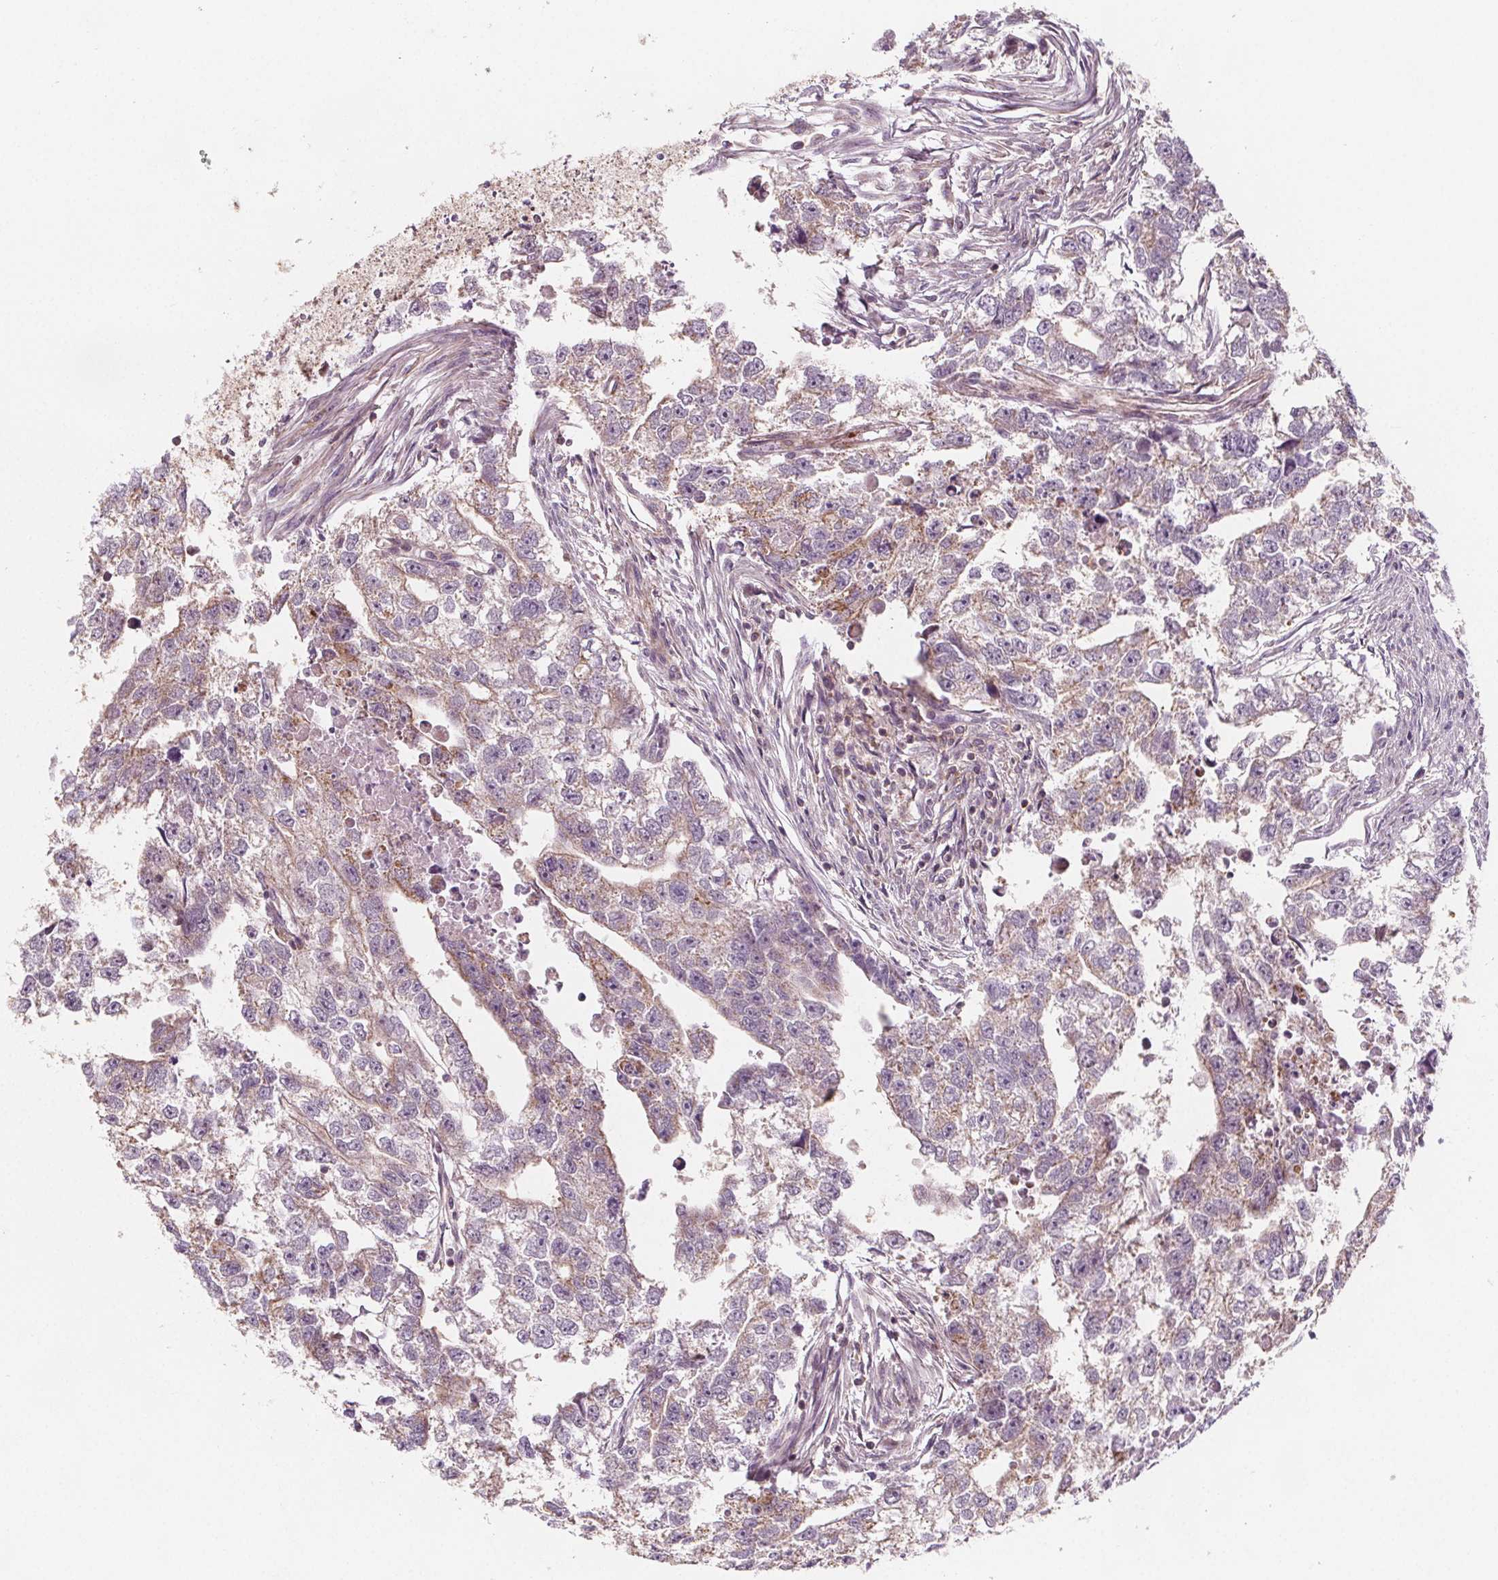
{"staining": {"intensity": "weak", "quantity": "25%-75%", "location": "cytoplasmic/membranous"}, "tissue": "testis cancer", "cell_type": "Tumor cells", "image_type": "cancer", "snomed": [{"axis": "morphology", "description": "Carcinoma, Embryonal, NOS"}, {"axis": "morphology", "description": "Teratoma, malignant, NOS"}, {"axis": "topography", "description": "Testis"}], "caption": "The immunohistochemical stain shows weak cytoplasmic/membranous expression in tumor cells of testis cancer tissue. The staining was performed using DAB (3,3'-diaminobenzidine), with brown indicating positive protein expression. Nuclei are stained blue with hematoxylin.", "gene": "ADAM33", "patient": {"sex": "male", "age": 44}}